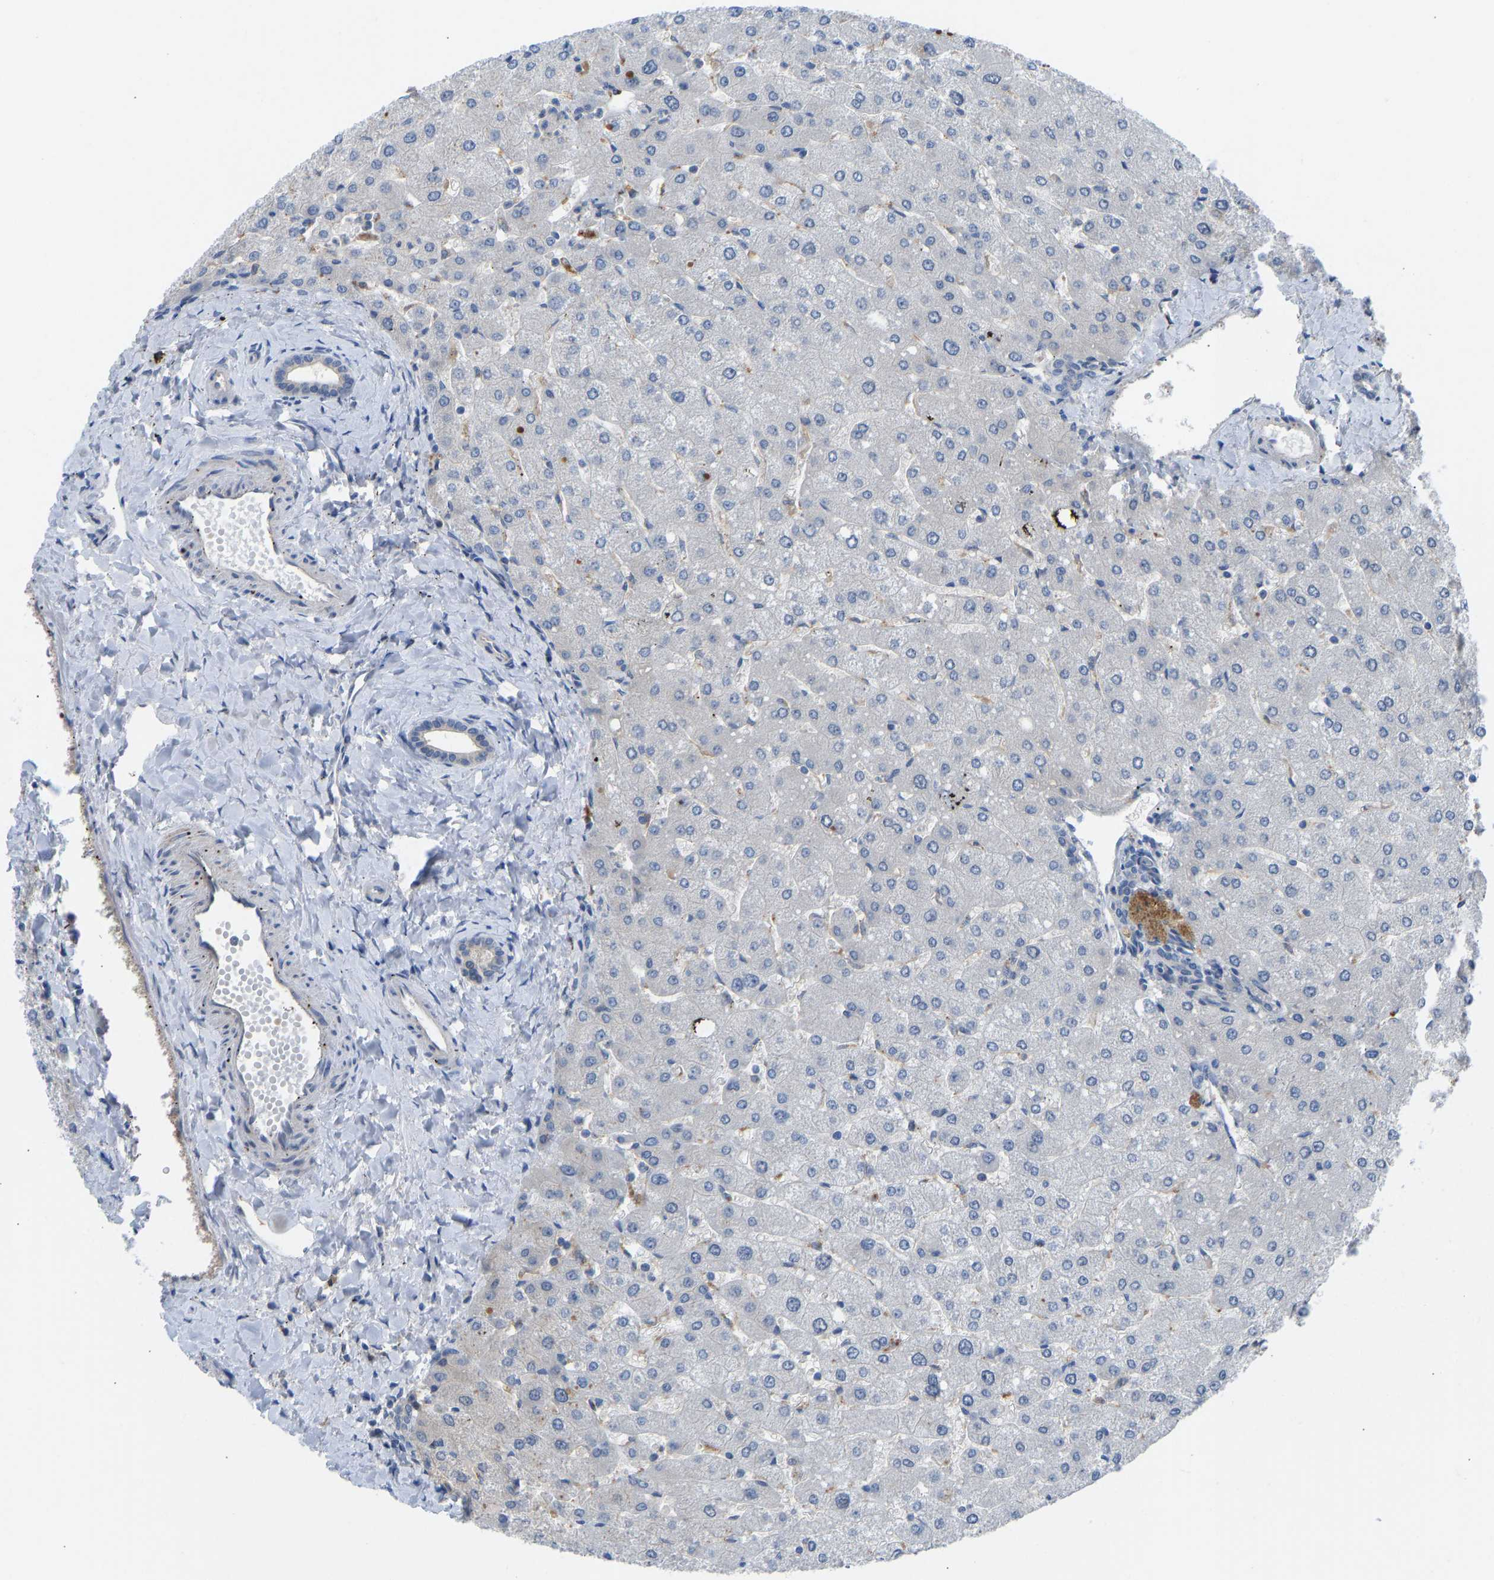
{"staining": {"intensity": "negative", "quantity": "none", "location": "none"}, "tissue": "liver", "cell_type": "Cholangiocytes", "image_type": "normal", "snomed": [{"axis": "morphology", "description": "Normal tissue, NOS"}, {"axis": "topography", "description": "Liver"}], "caption": "DAB (3,3'-diaminobenzidine) immunohistochemical staining of unremarkable human liver demonstrates no significant staining in cholangiocytes.", "gene": "ZNF251", "patient": {"sex": "male", "age": 55}}